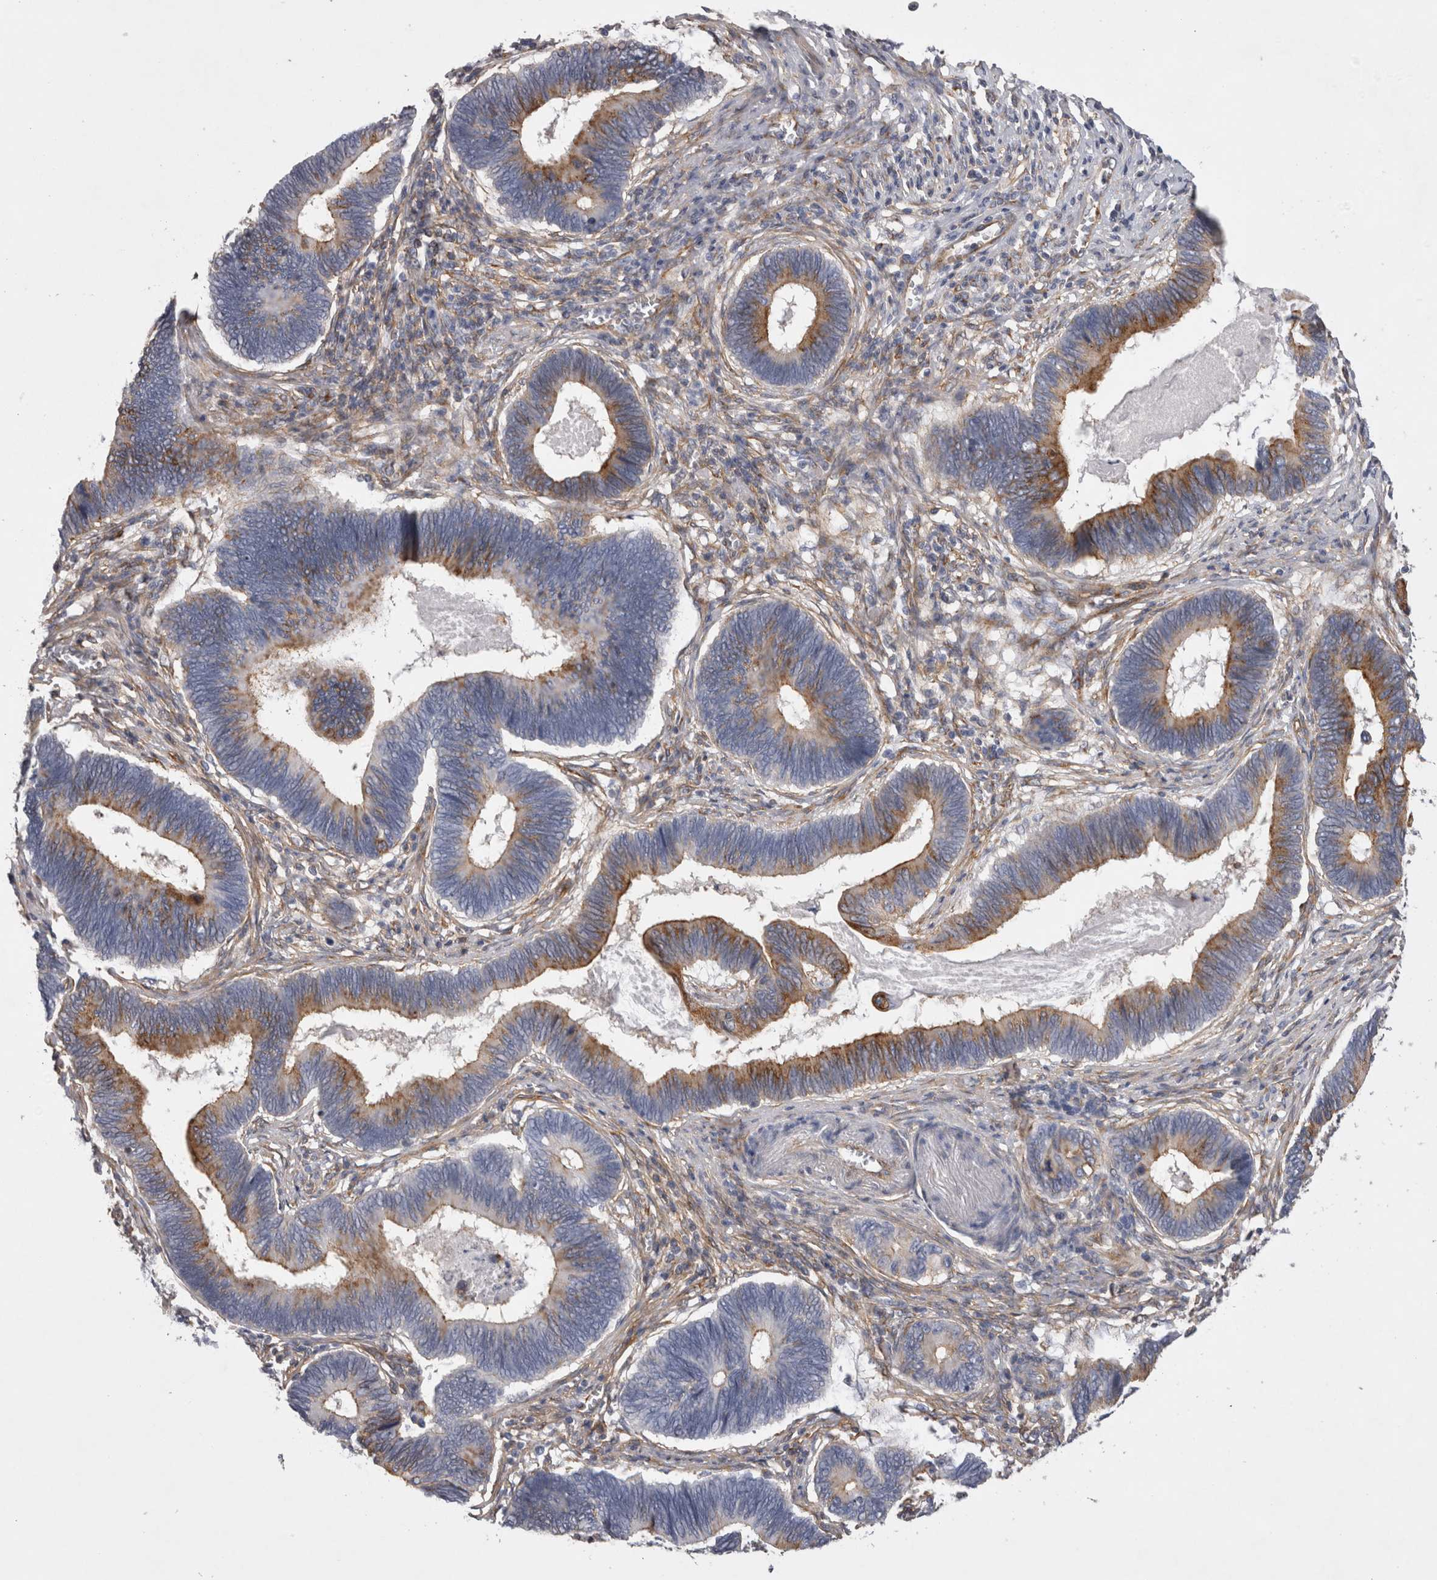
{"staining": {"intensity": "moderate", "quantity": ">75%", "location": "cytoplasmic/membranous"}, "tissue": "pancreatic cancer", "cell_type": "Tumor cells", "image_type": "cancer", "snomed": [{"axis": "morphology", "description": "Adenocarcinoma, NOS"}, {"axis": "topography", "description": "Pancreas"}], "caption": "Protein expression analysis of human pancreatic adenocarcinoma reveals moderate cytoplasmic/membranous expression in approximately >75% of tumor cells. (Stains: DAB (3,3'-diaminobenzidine) in brown, nuclei in blue, Microscopy: brightfield microscopy at high magnification).", "gene": "ATXN3", "patient": {"sex": "female", "age": 70}}